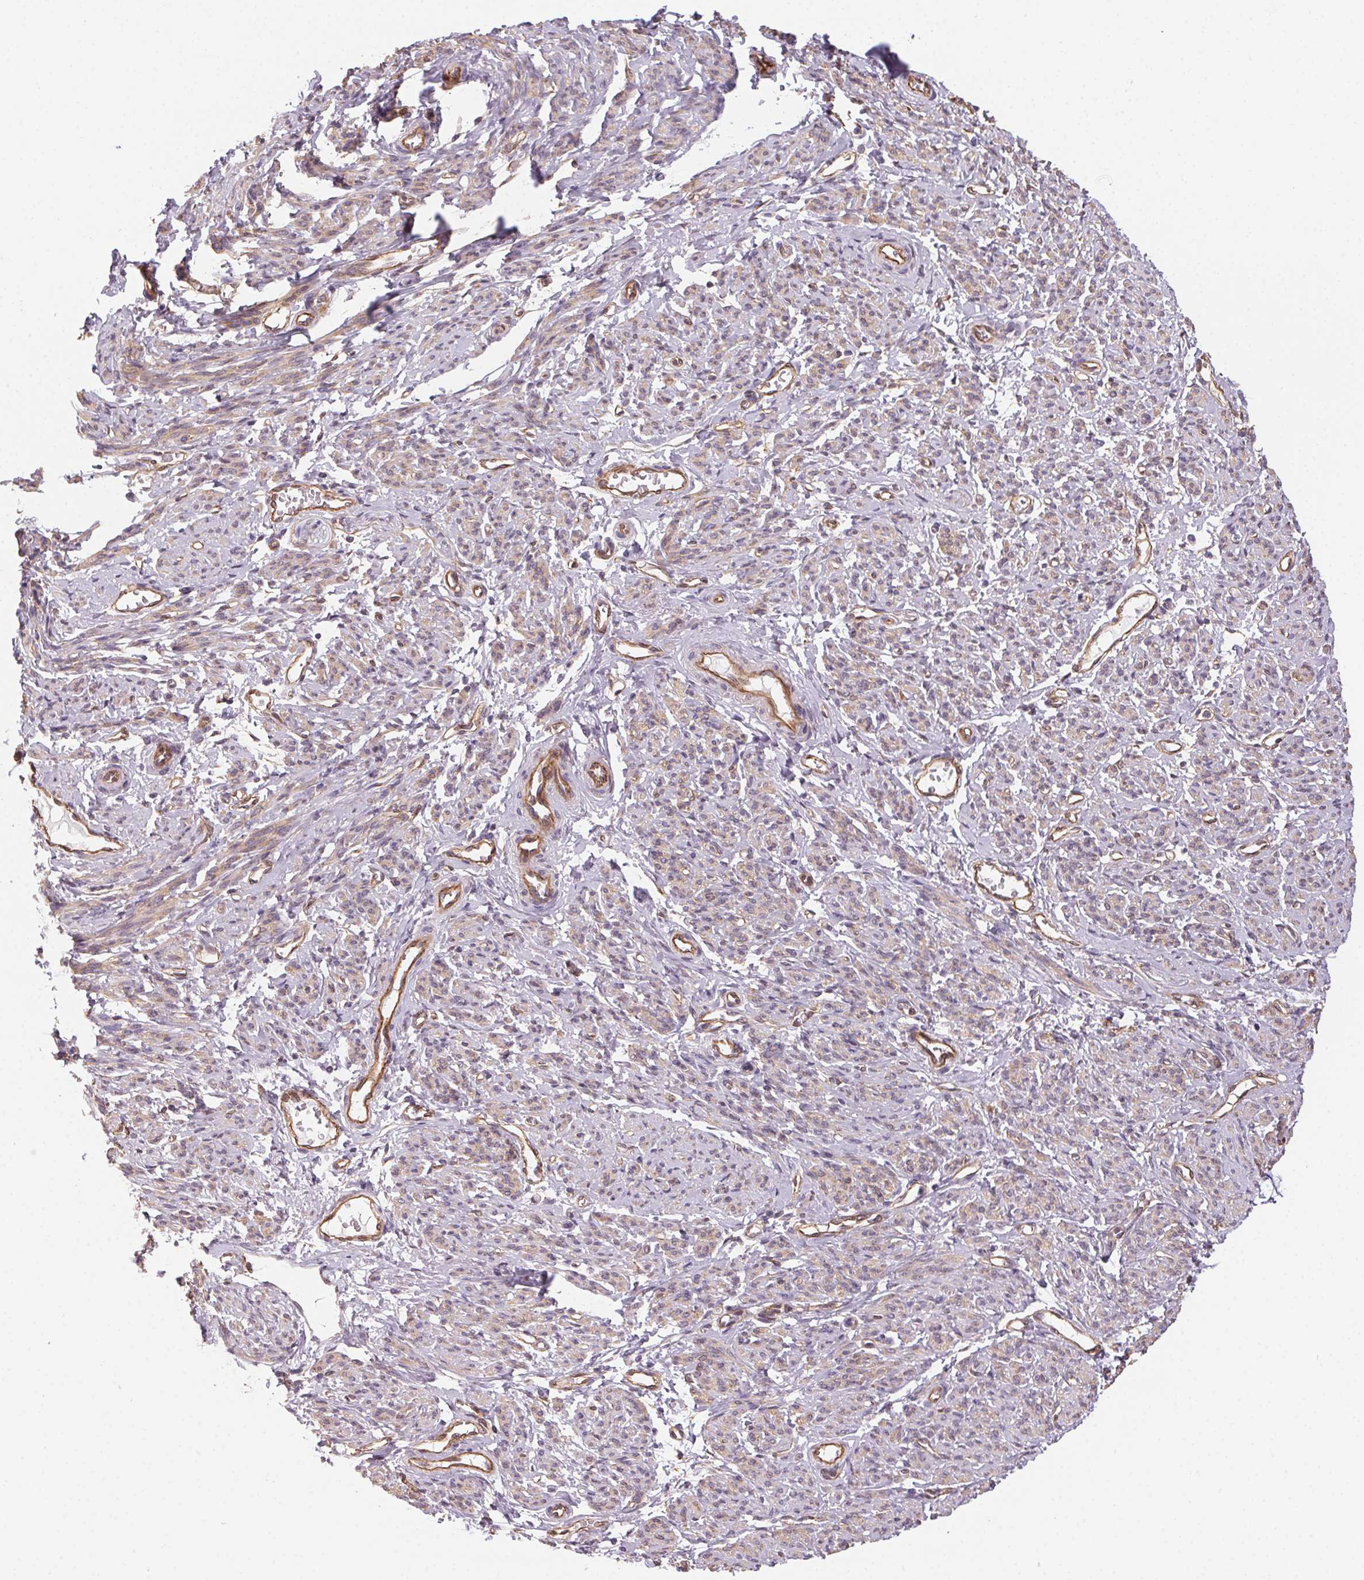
{"staining": {"intensity": "weak", "quantity": "<25%", "location": "cytoplasmic/membranous"}, "tissue": "smooth muscle", "cell_type": "Smooth muscle cells", "image_type": "normal", "snomed": [{"axis": "morphology", "description": "Normal tissue, NOS"}, {"axis": "topography", "description": "Smooth muscle"}], "caption": "Immunohistochemical staining of benign human smooth muscle demonstrates no significant positivity in smooth muscle cells. (DAB immunohistochemistry, high magnification).", "gene": "PLA2G4F", "patient": {"sex": "female", "age": 65}}